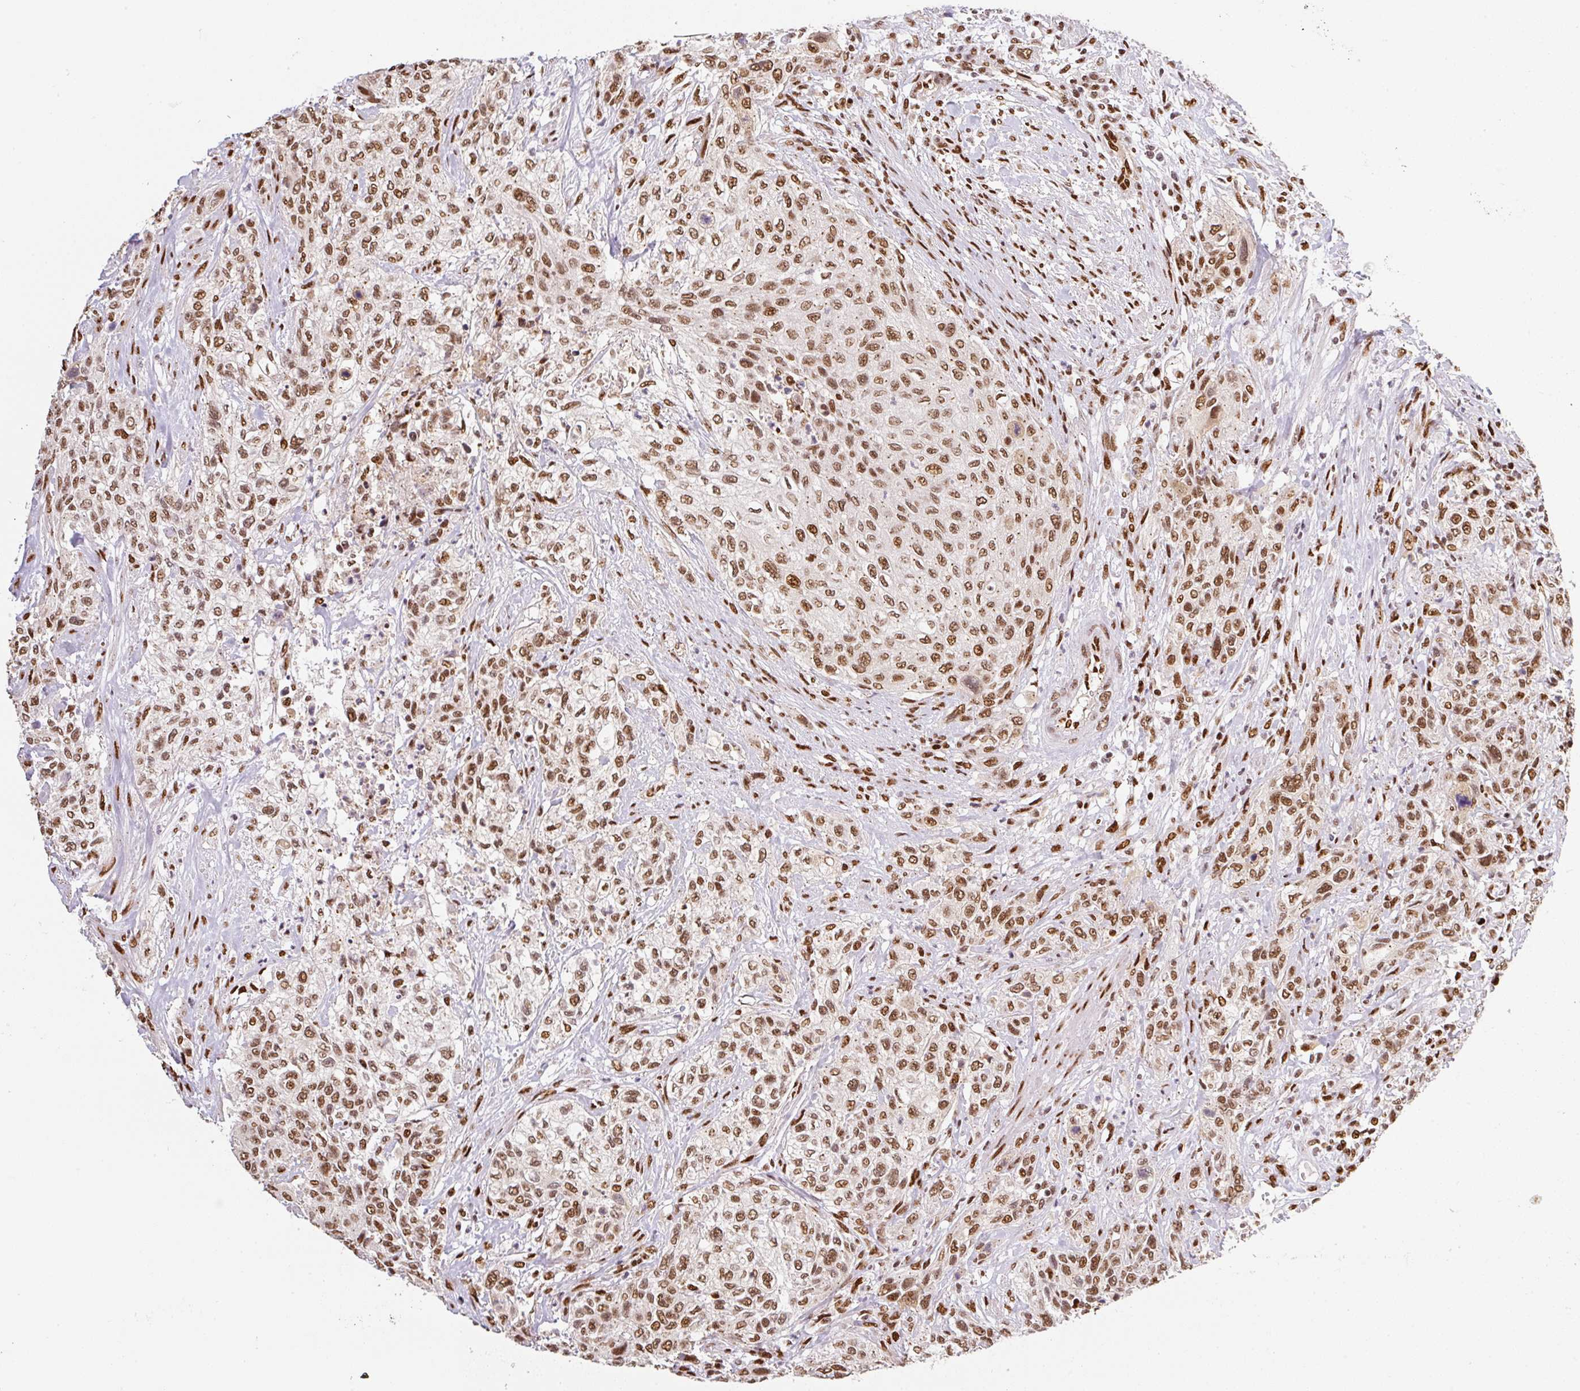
{"staining": {"intensity": "moderate", "quantity": ">75%", "location": "nuclear"}, "tissue": "urothelial cancer", "cell_type": "Tumor cells", "image_type": "cancer", "snomed": [{"axis": "morphology", "description": "Normal tissue, NOS"}, {"axis": "morphology", "description": "Urothelial carcinoma, NOS"}, {"axis": "topography", "description": "Urinary bladder"}, {"axis": "topography", "description": "Peripheral nerve tissue"}], "caption": "Immunohistochemical staining of urothelial cancer shows medium levels of moderate nuclear staining in approximately >75% of tumor cells.", "gene": "GPR139", "patient": {"sex": "male", "age": 35}}